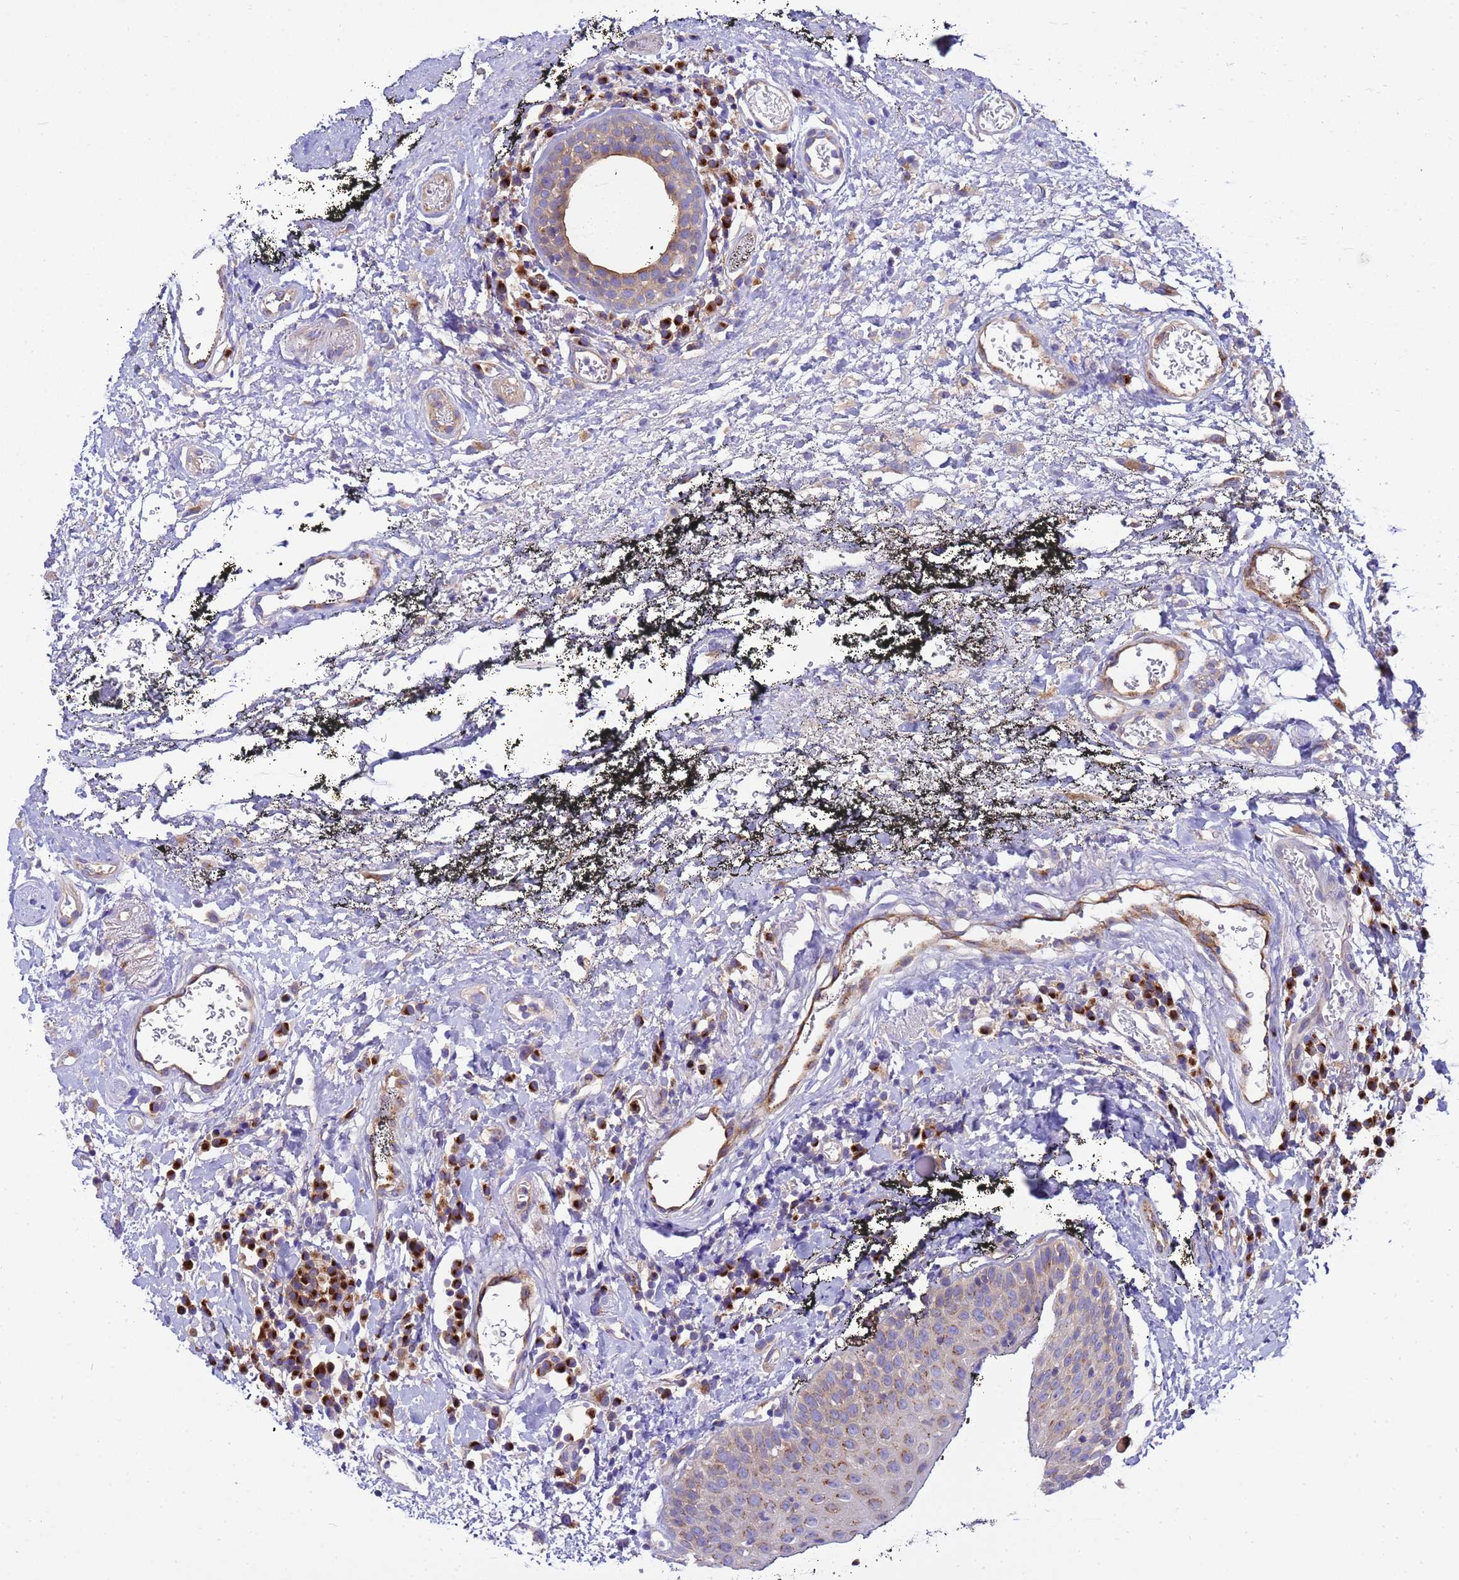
{"staining": {"intensity": "weak", "quantity": ">75%", "location": "cytoplasmic/membranous"}, "tissue": "oral mucosa", "cell_type": "Squamous epithelial cells", "image_type": "normal", "snomed": [{"axis": "morphology", "description": "Normal tissue, NOS"}, {"axis": "topography", "description": "Oral tissue"}], "caption": "Brown immunohistochemical staining in normal oral mucosa displays weak cytoplasmic/membranous expression in approximately >75% of squamous epithelial cells. The staining was performed using DAB (3,3'-diaminobenzidine) to visualize the protein expression in brown, while the nuclei were stained in blue with hematoxylin (Magnification: 20x).", "gene": "ANAPC1", "patient": {"sex": "male", "age": 74}}